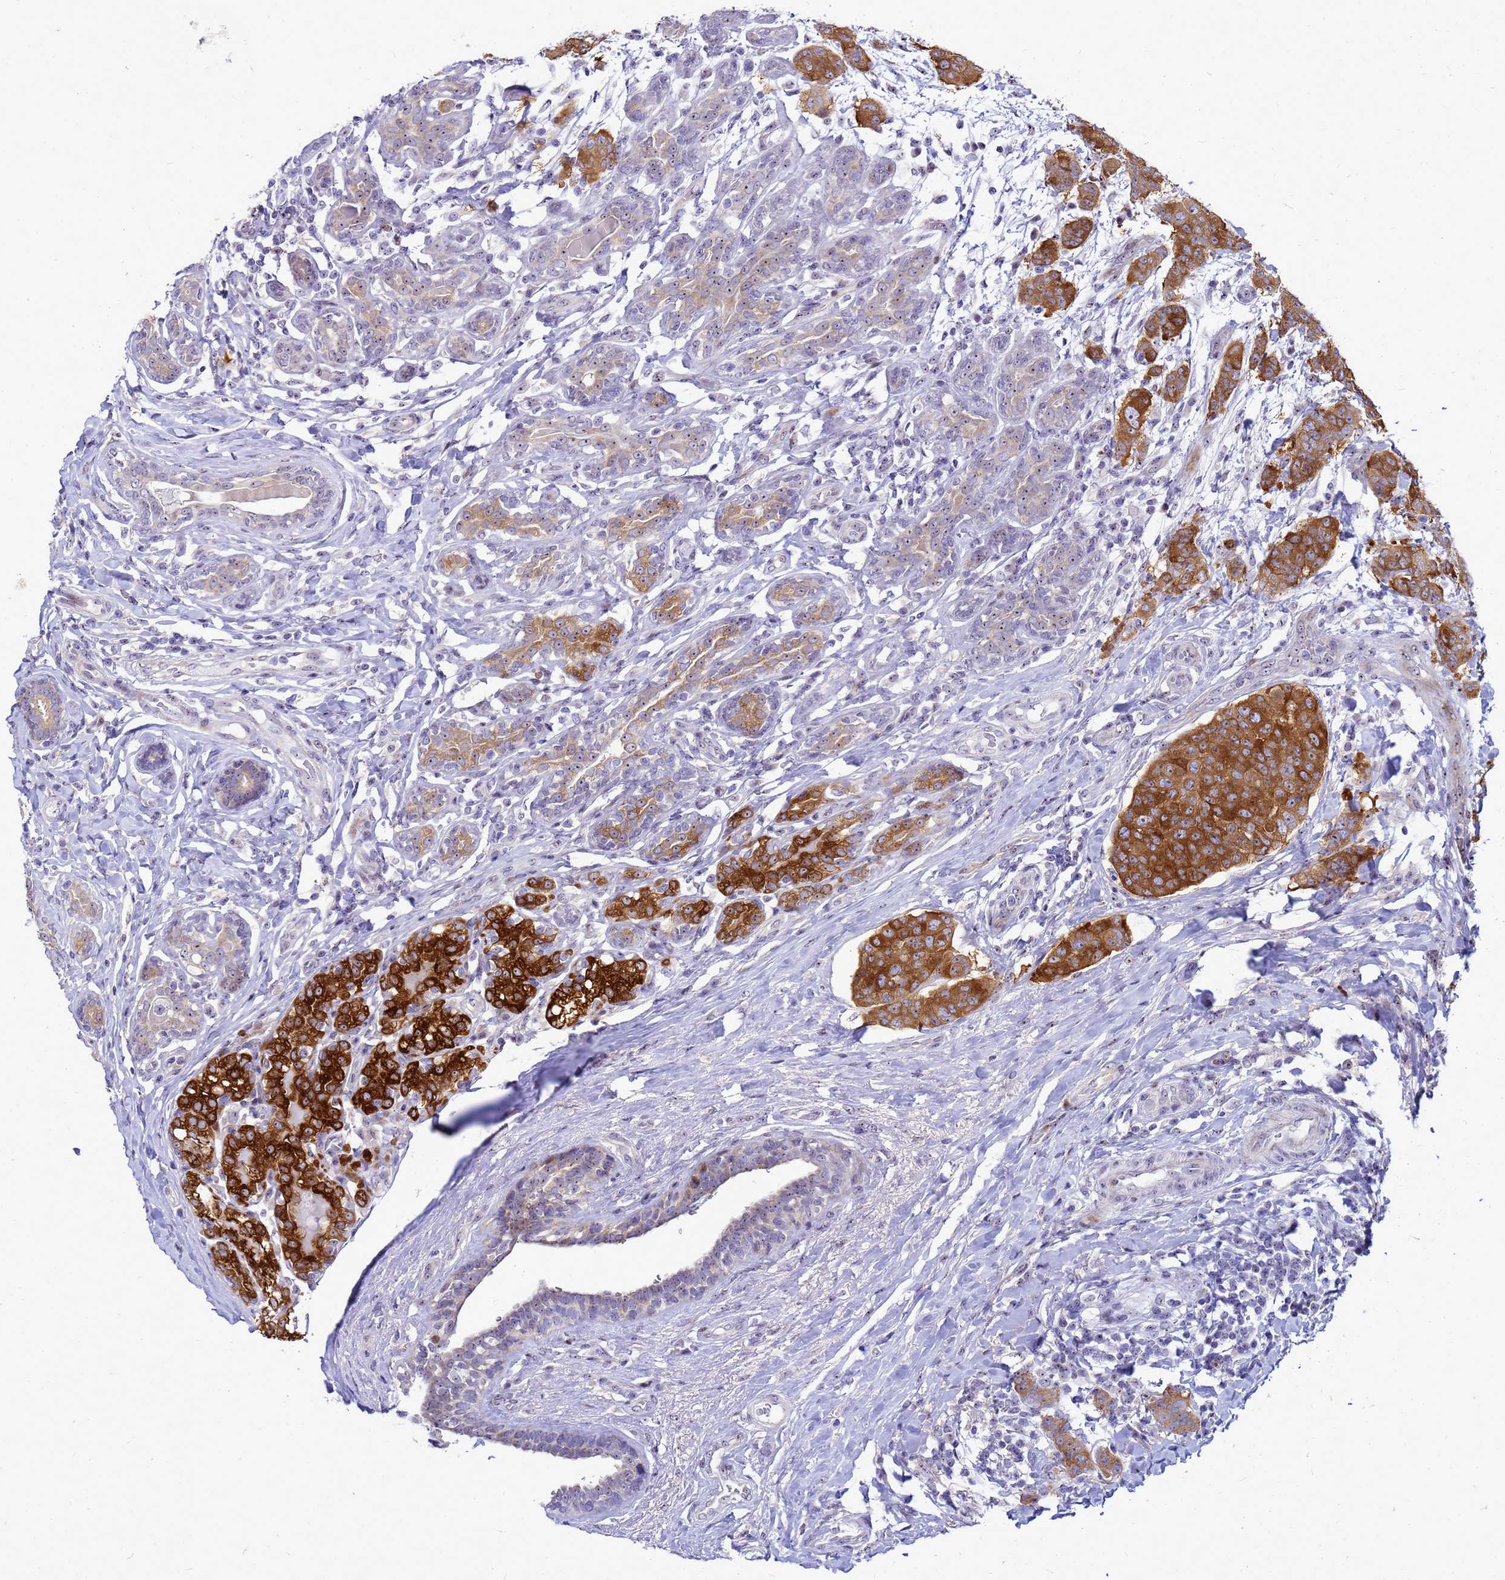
{"staining": {"intensity": "strong", "quantity": "25%-75%", "location": "cytoplasmic/membranous"}, "tissue": "breast cancer", "cell_type": "Tumor cells", "image_type": "cancer", "snomed": [{"axis": "morphology", "description": "Duct carcinoma"}, {"axis": "topography", "description": "Breast"}], "caption": "Infiltrating ductal carcinoma (breast) stained for a protein (brown) shows strong cytoplasmic/membranous positive expression in approximately 25%-75% of tumor cells.", "gene": "RSPO1", "patient": {"sex": "female", "age": 40}}